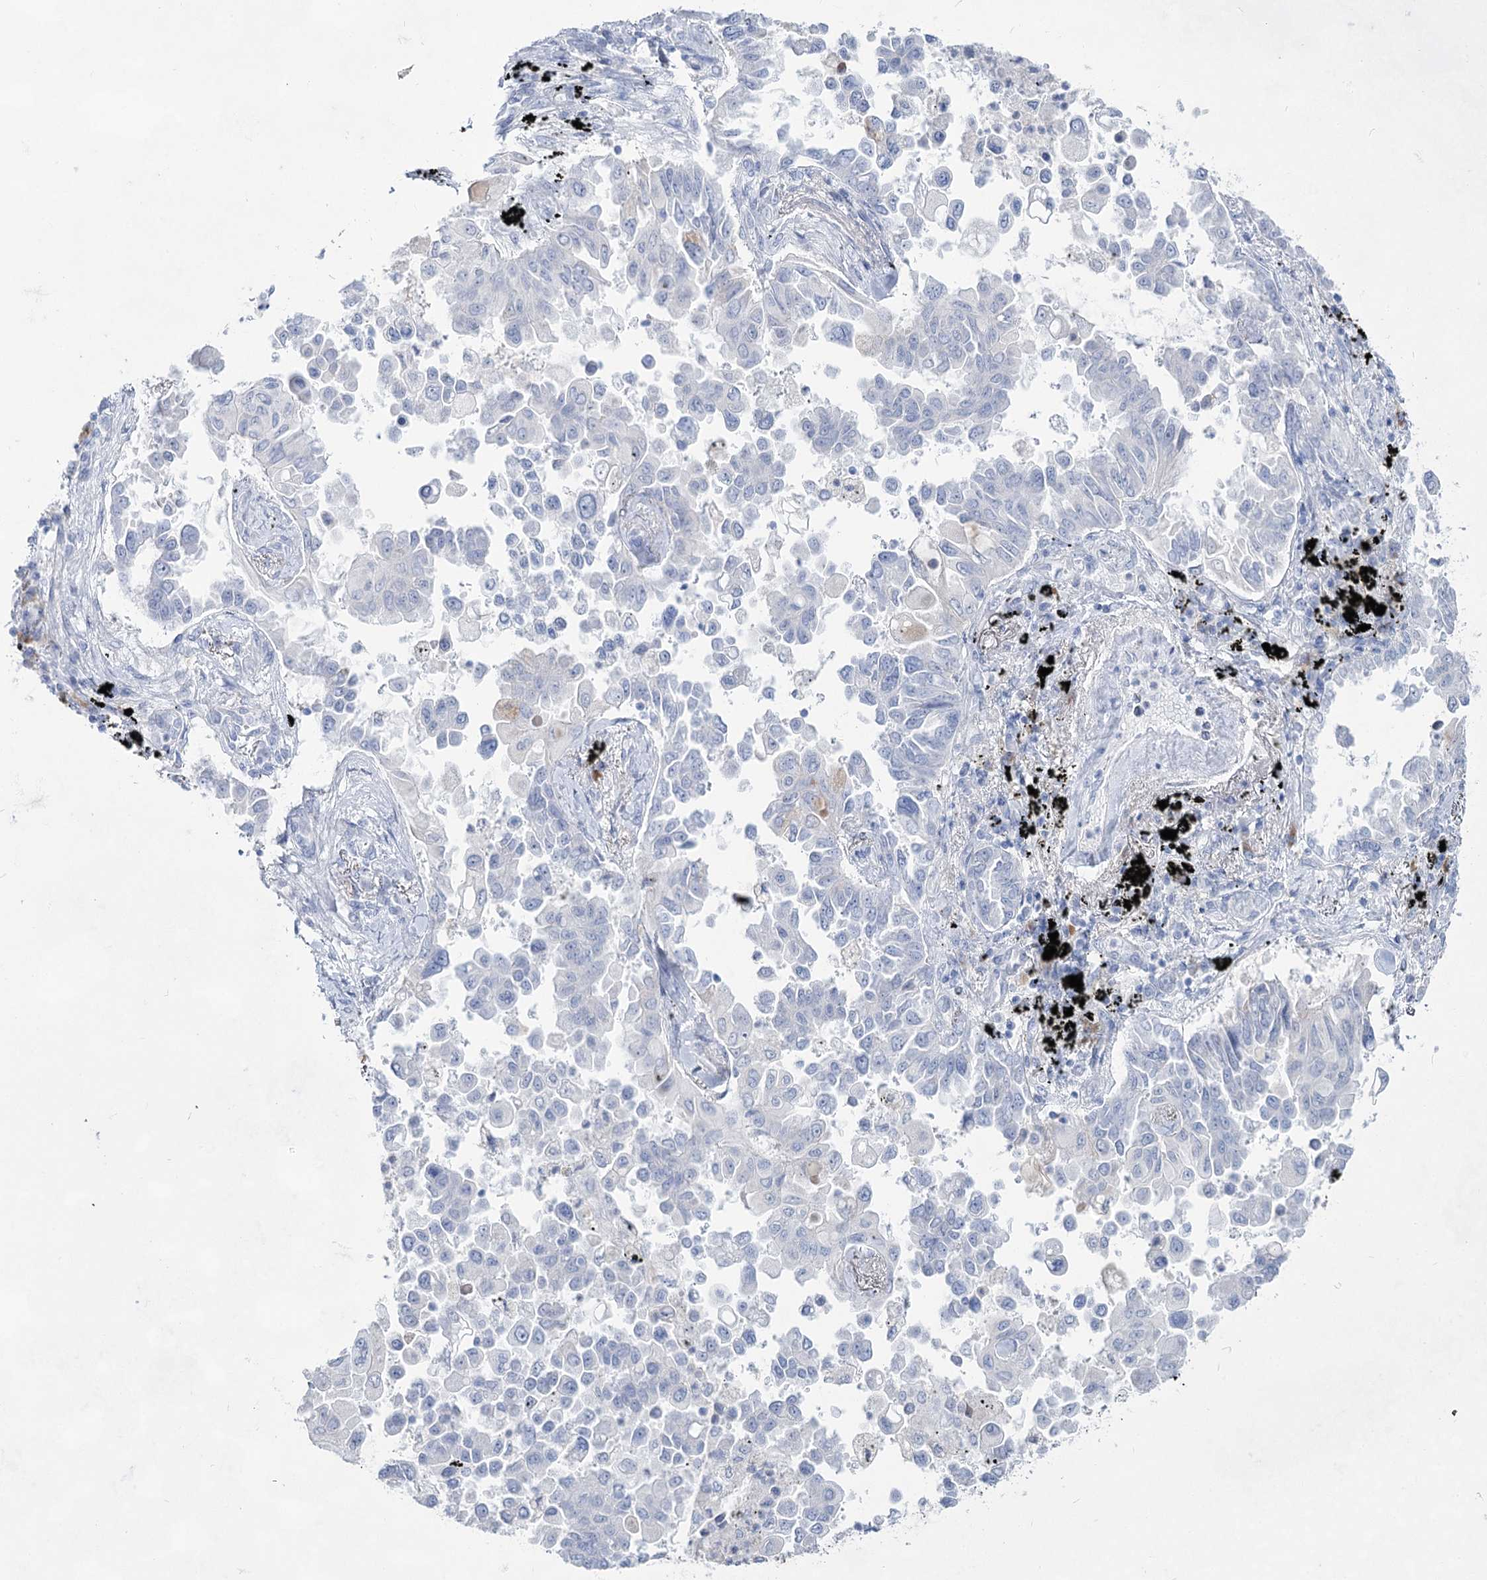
{"staining": {"intensity": "negative", "quantity": "none", "location": "none"}, "tissue": "lung cancer", "cell_type": "Tumor cells", "image_type": "cancer", "snomed": [{"axis": "morphology", "description": "Adenocarcinoma, NOS"}, {"axis": "topography", "description": "Lung"}], "caption": "A high-resolution image shows IHC staining of lung cancer, which shows no significant staining in tumor cells. (Brightfield microscopy of DAB IHC at high magnification).", "gene": "ACRV1", "patient": {"sex": "female", "age": 67}}